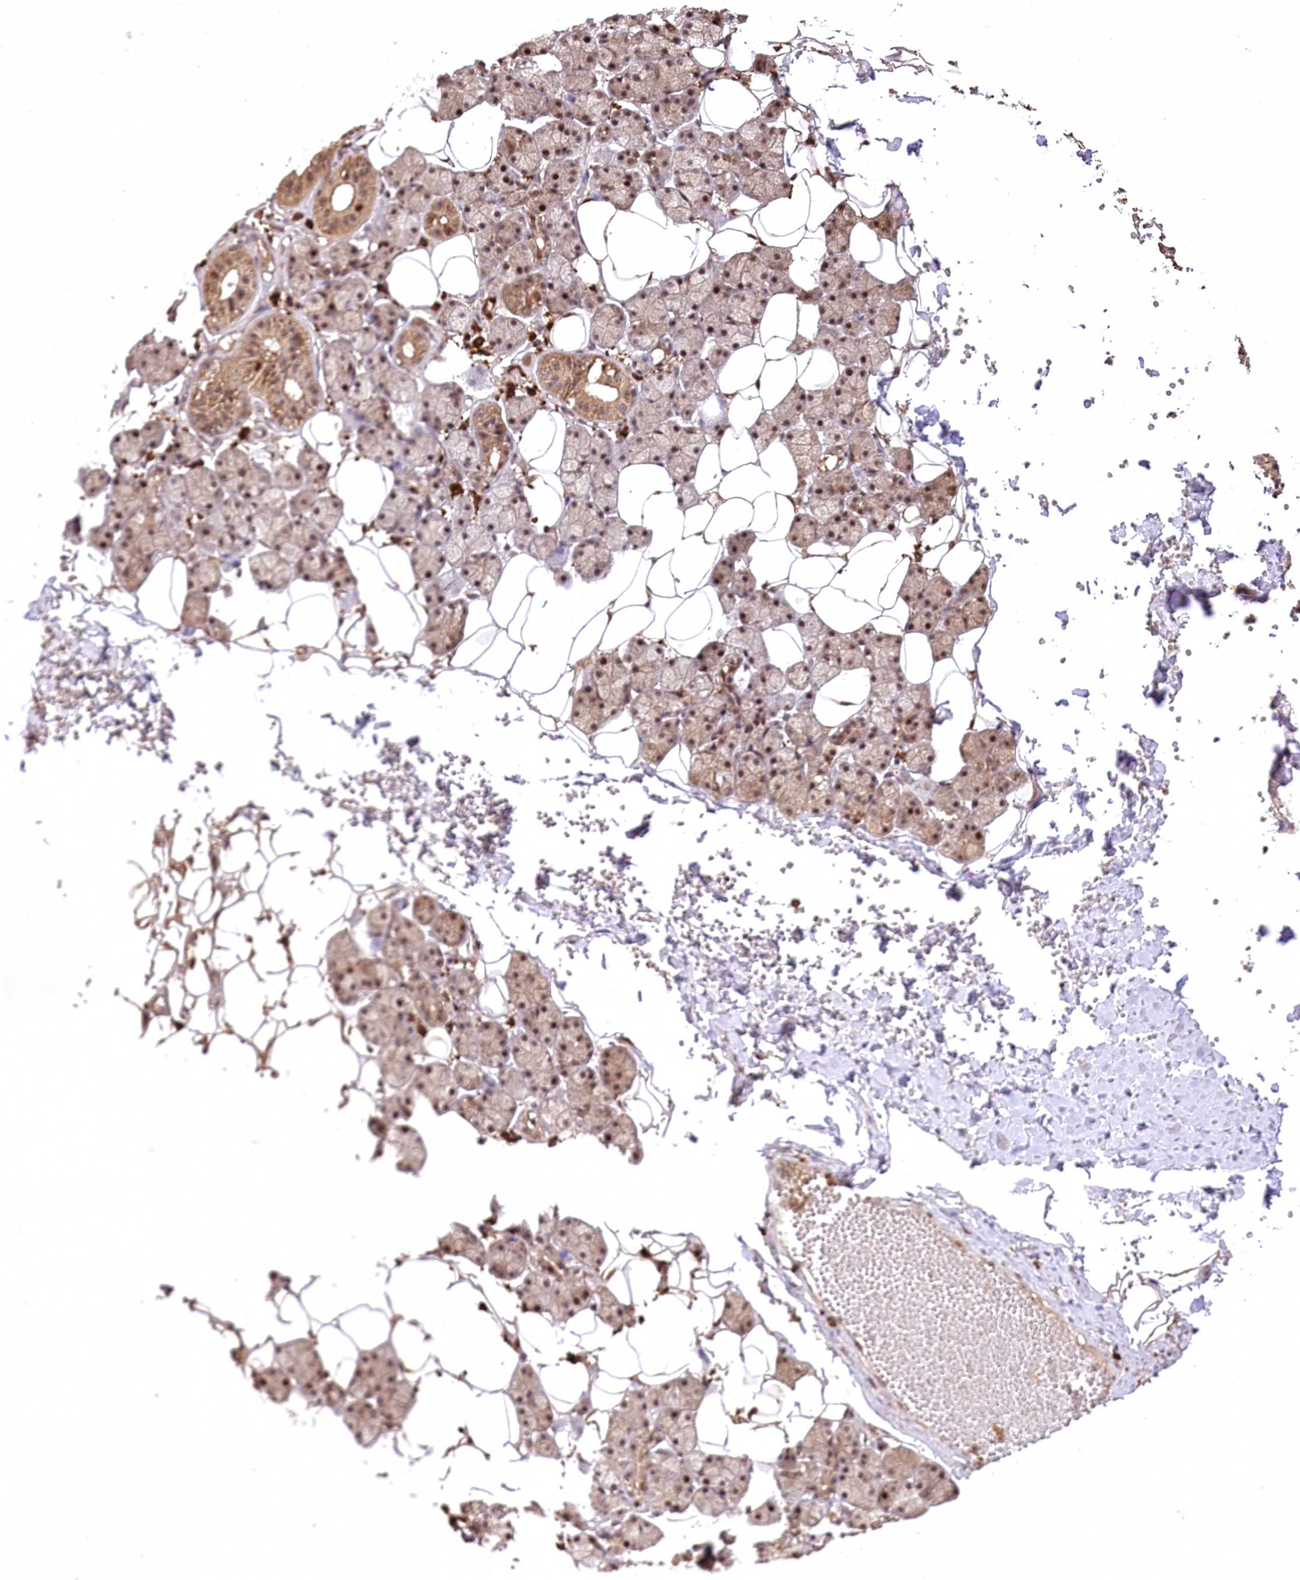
{"staining": {"intensity": "moderate", "quantity": ">75%", "location": "cytoplasmic/membranous,nuclear"}, "tissue": "salivary gland", "cell_type": "Glandular cells", "image_type": "normal", "snomed": [{"axis": "morphology", "description": "Normal tissue, NOS"}, {"axis": "topography", "description": "Salivary gland"}], "caption": "A medium amount of moderate cytoplasmic/membranous,nuclear expression is present in approximately >75% of glandular cells in normal salivary gland.", "gene": "PYROXD1", "patient": {"sex": "female", "age": 33}}